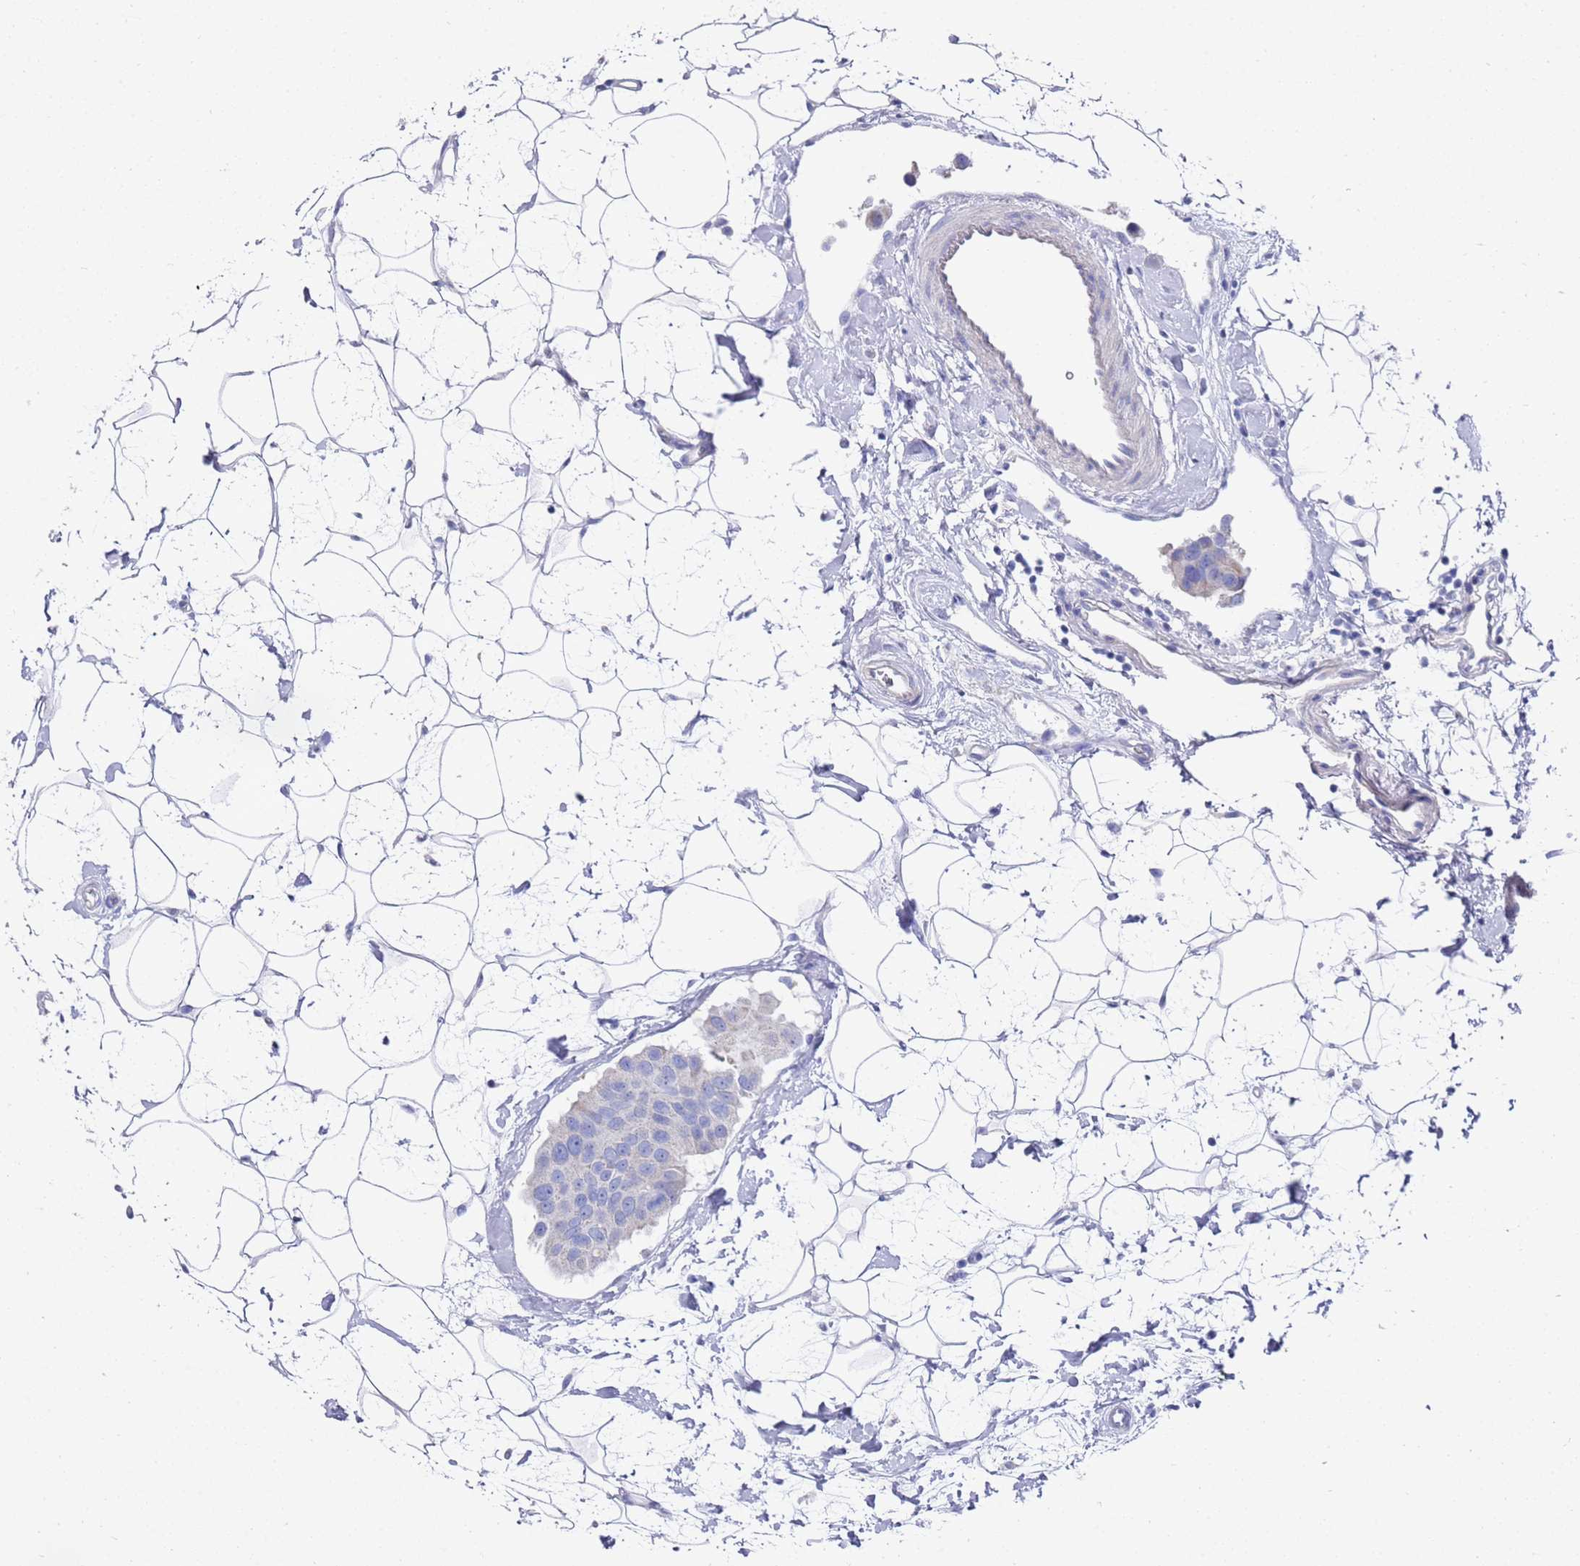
{"staining": {"intensity": "negative", "quantity": "none", "location": "none"}, "tissue": "breast cancer", "cell_type": "Tumor cells", "image_type": "cancer", "snomed": [{"axis": "morphology", "description": "Normal tissue, NOS"}, {"axis": "morphology", "description": "Duct carcinoma"}, {"axis": "topography", "description": "Breast"}], "caption": "Tumor cells show no significant protein positivity in invasive ductal carcinoma (breast).", "gene": "SCAPER", "patient": {"sex": "female", "age": 39}}